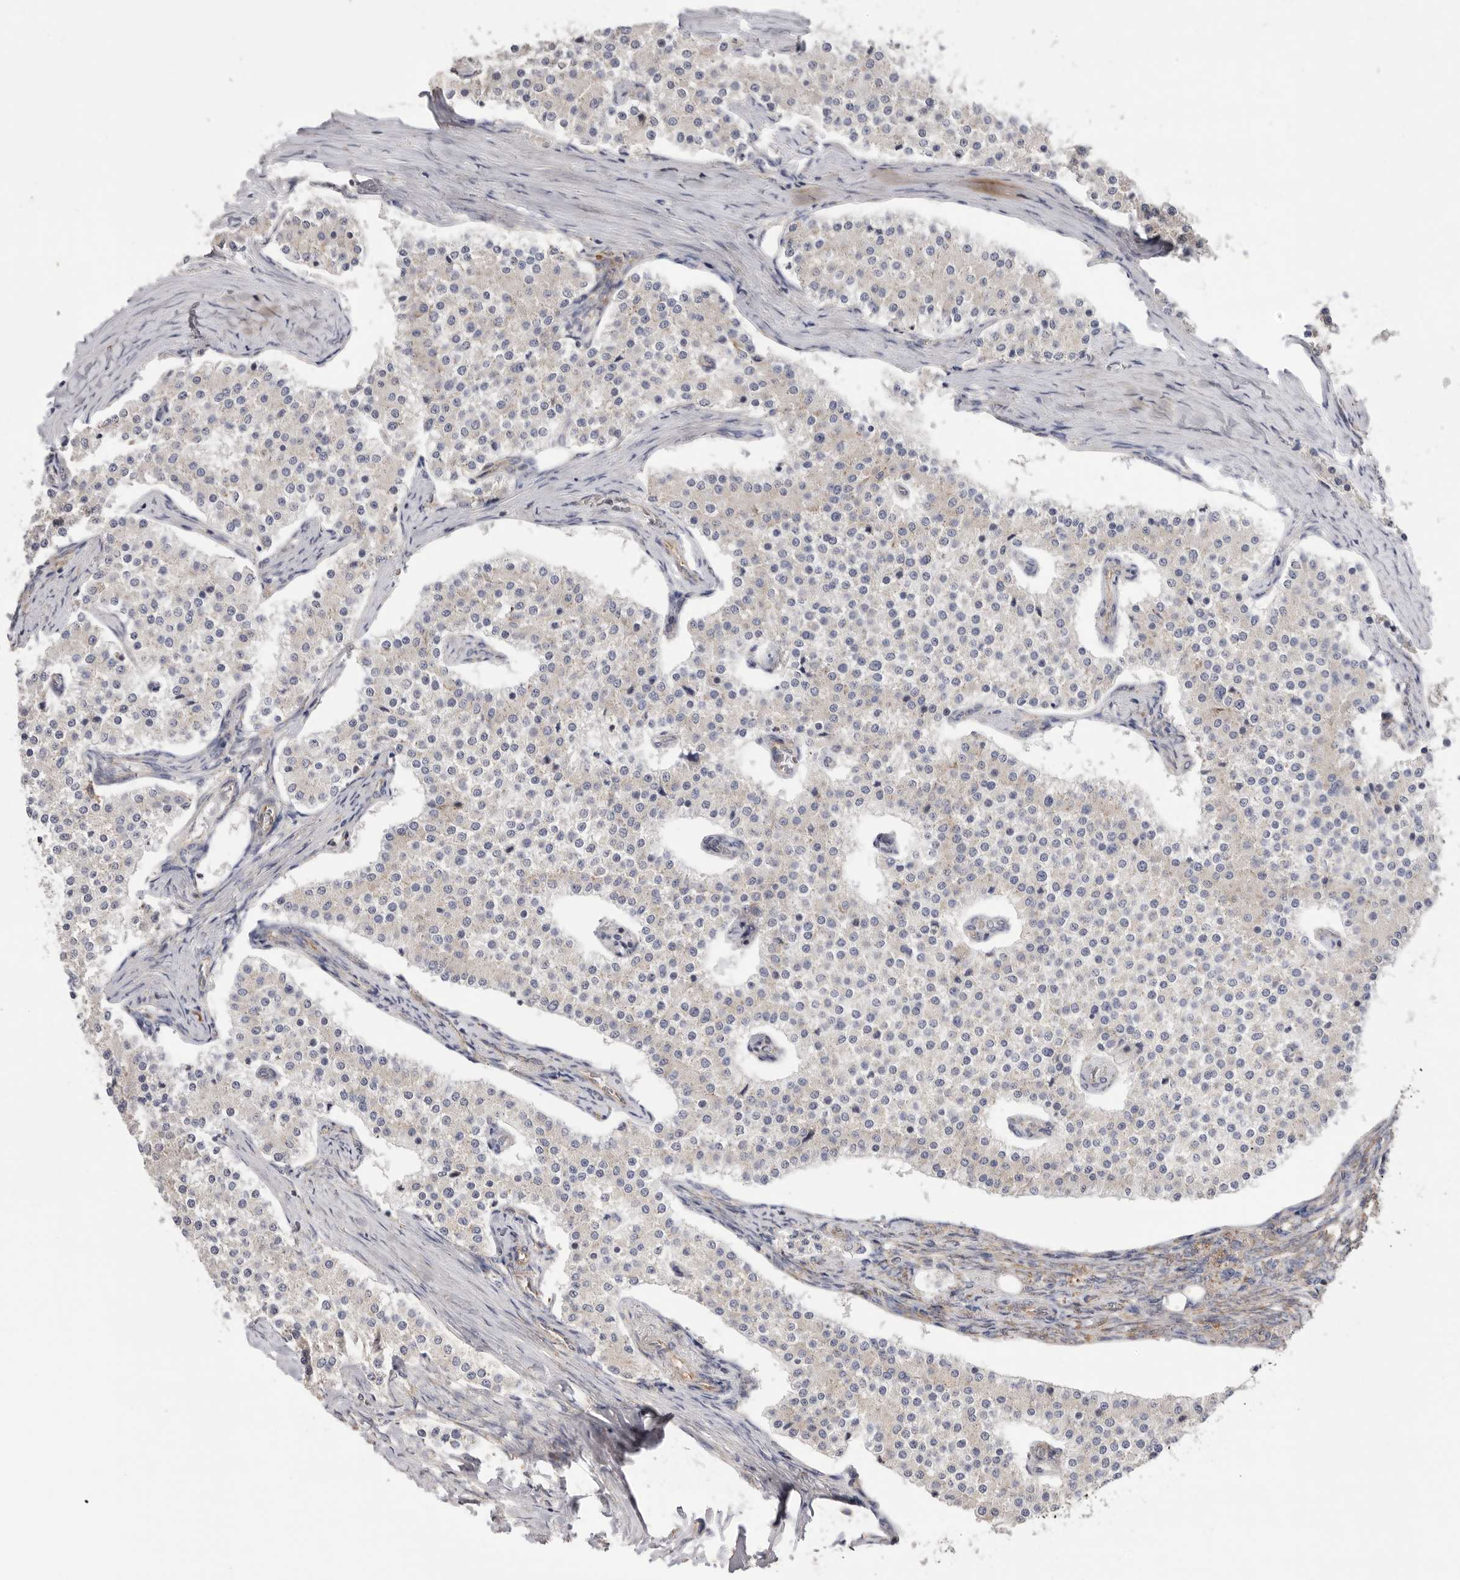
{"staining": {"intensity": "negative", "quantity": "none", "location": "none"}, "tissue": "carcinoid", "cell_type": "Tumor cells", "image_type": "cancer", "snomed": [{"axis": "morphology", "description": "Carcinoid, malignant, NOS"}, {"axis": "topography", "description": "Colon"}], "caption": "There is no significant staining in tumor cells of malignant carcinoid. (Stains: DAB immunohistochemistry with hematoxylin counter stain, Microscopy: brightfield microscopy at high magnification).", "gene": "SERBP1", "patient": {"sex": "female", "age": 52}}